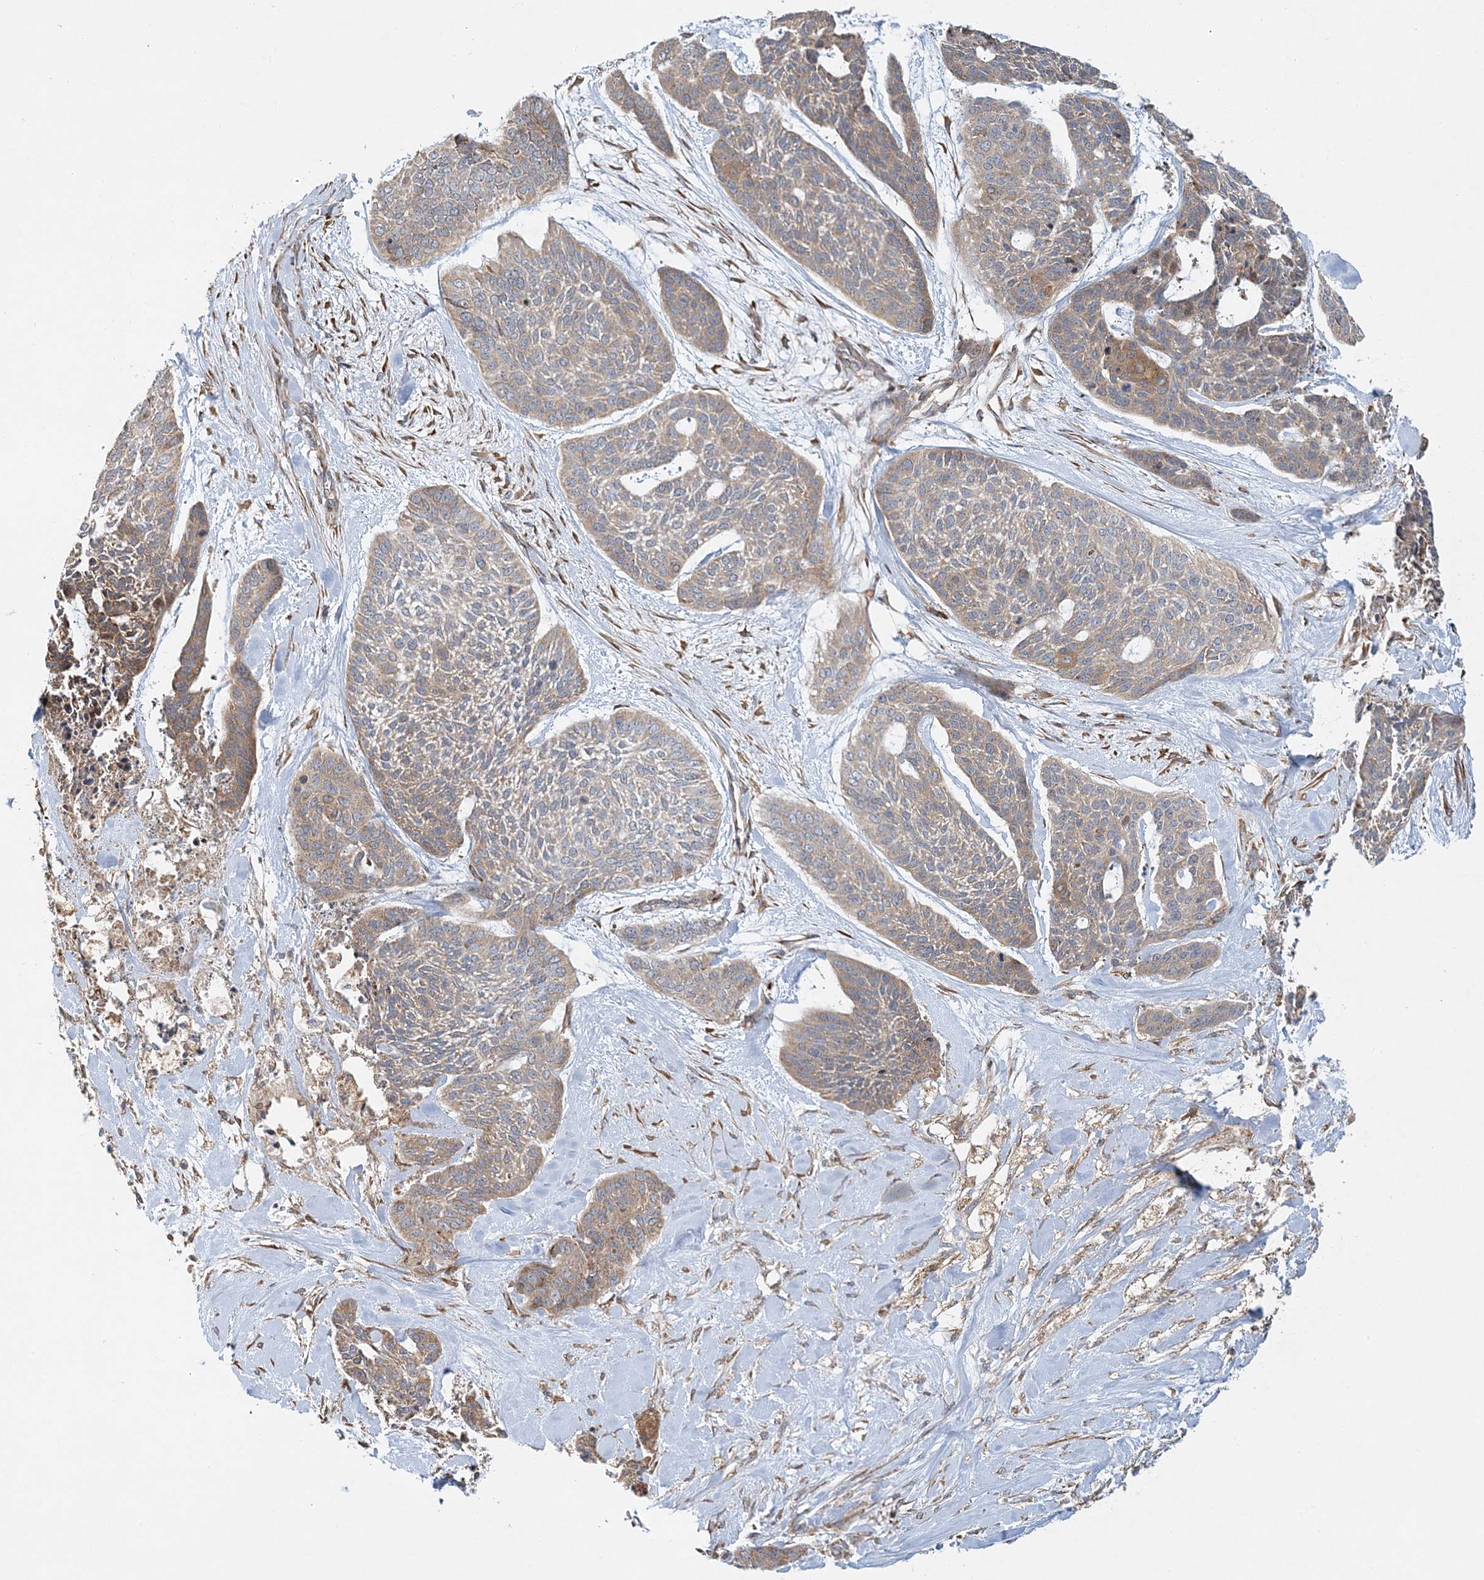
{"staining": {"intensity": "weak", "quantity": "<25%", "location": "cytoplasmic/membranous"}, "tissue": "skin cancer", "cell_type": "Tumor cells", "image_type": "cancer", "snomed": [{"axis": "morphology", "description": "Basal cell carcinoma"}, {"axis": "topography", "description": "Skin"}], "caption": "Skin cancer was stained to show a protein in brown. There is no significant staining in tumor cells. (Stains: DAB immunohistochemistry (IHC) with hematoxylin counter stain, Microscopy: brightfield microscopy at high magnification).", "gene": "ZFYVE16", "patient": {"sex": "female", "age": 64}}